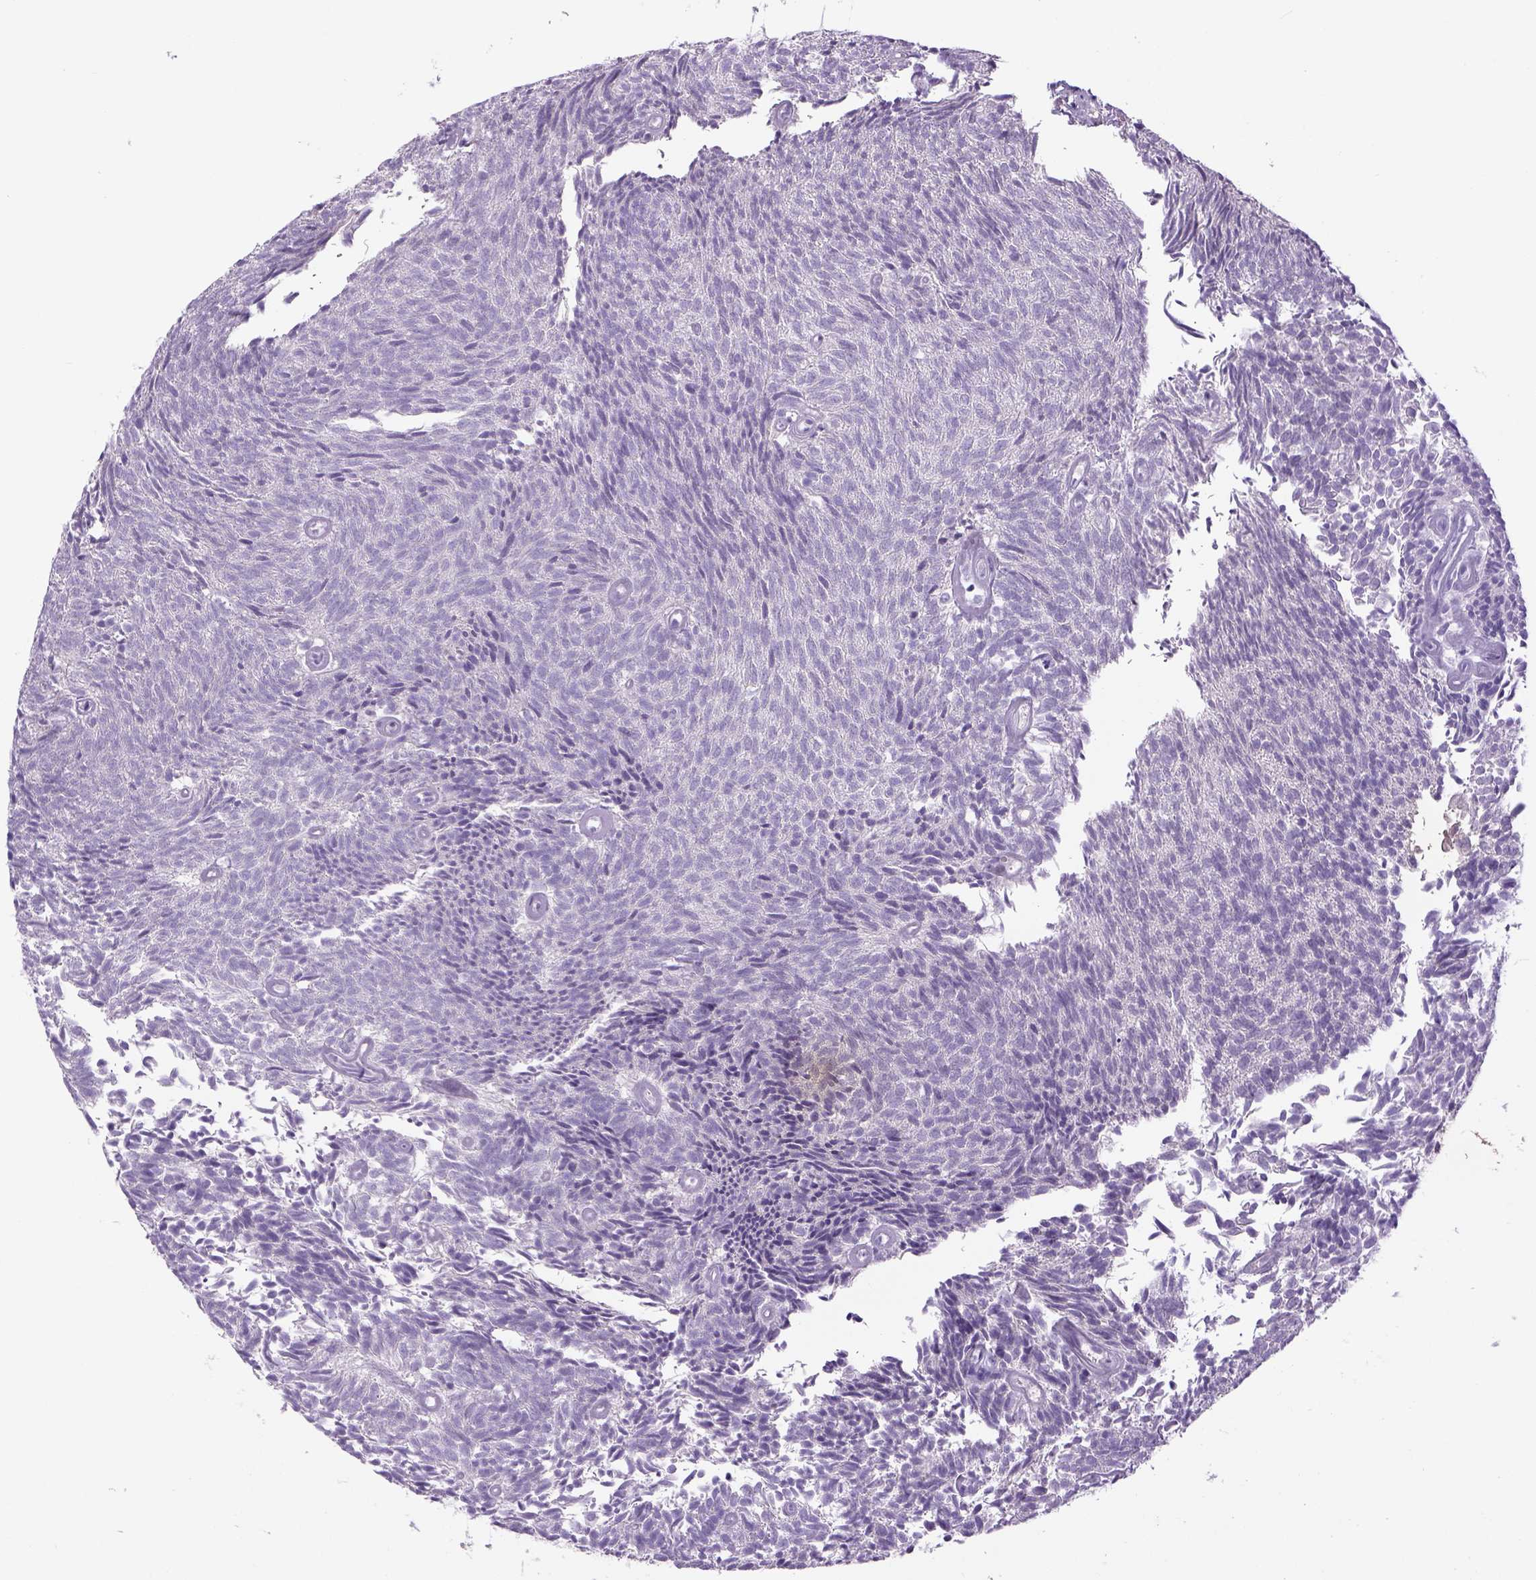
{"staining": {"intensity": "negative", "quantity": "none", "location": "none"}, "tissue": "urothelial cancer", "cell_type": "Tumor cells", "image_type": "cancer", "snomed": [{"axis": "morphology", "description": "Urothelial carcinoma, Low grade"}, {"axis": "topography", "description": "Urinary bladder"}], "caption": "This image is of low-grade urothelial carcinoma stained with immunohistochemistry to label a protein in brown with the nuclei are counter-stained blue. There is no positivity in tumor cells.", "gene": "DBH", "patient": {"sex": "male", "age": 77}}